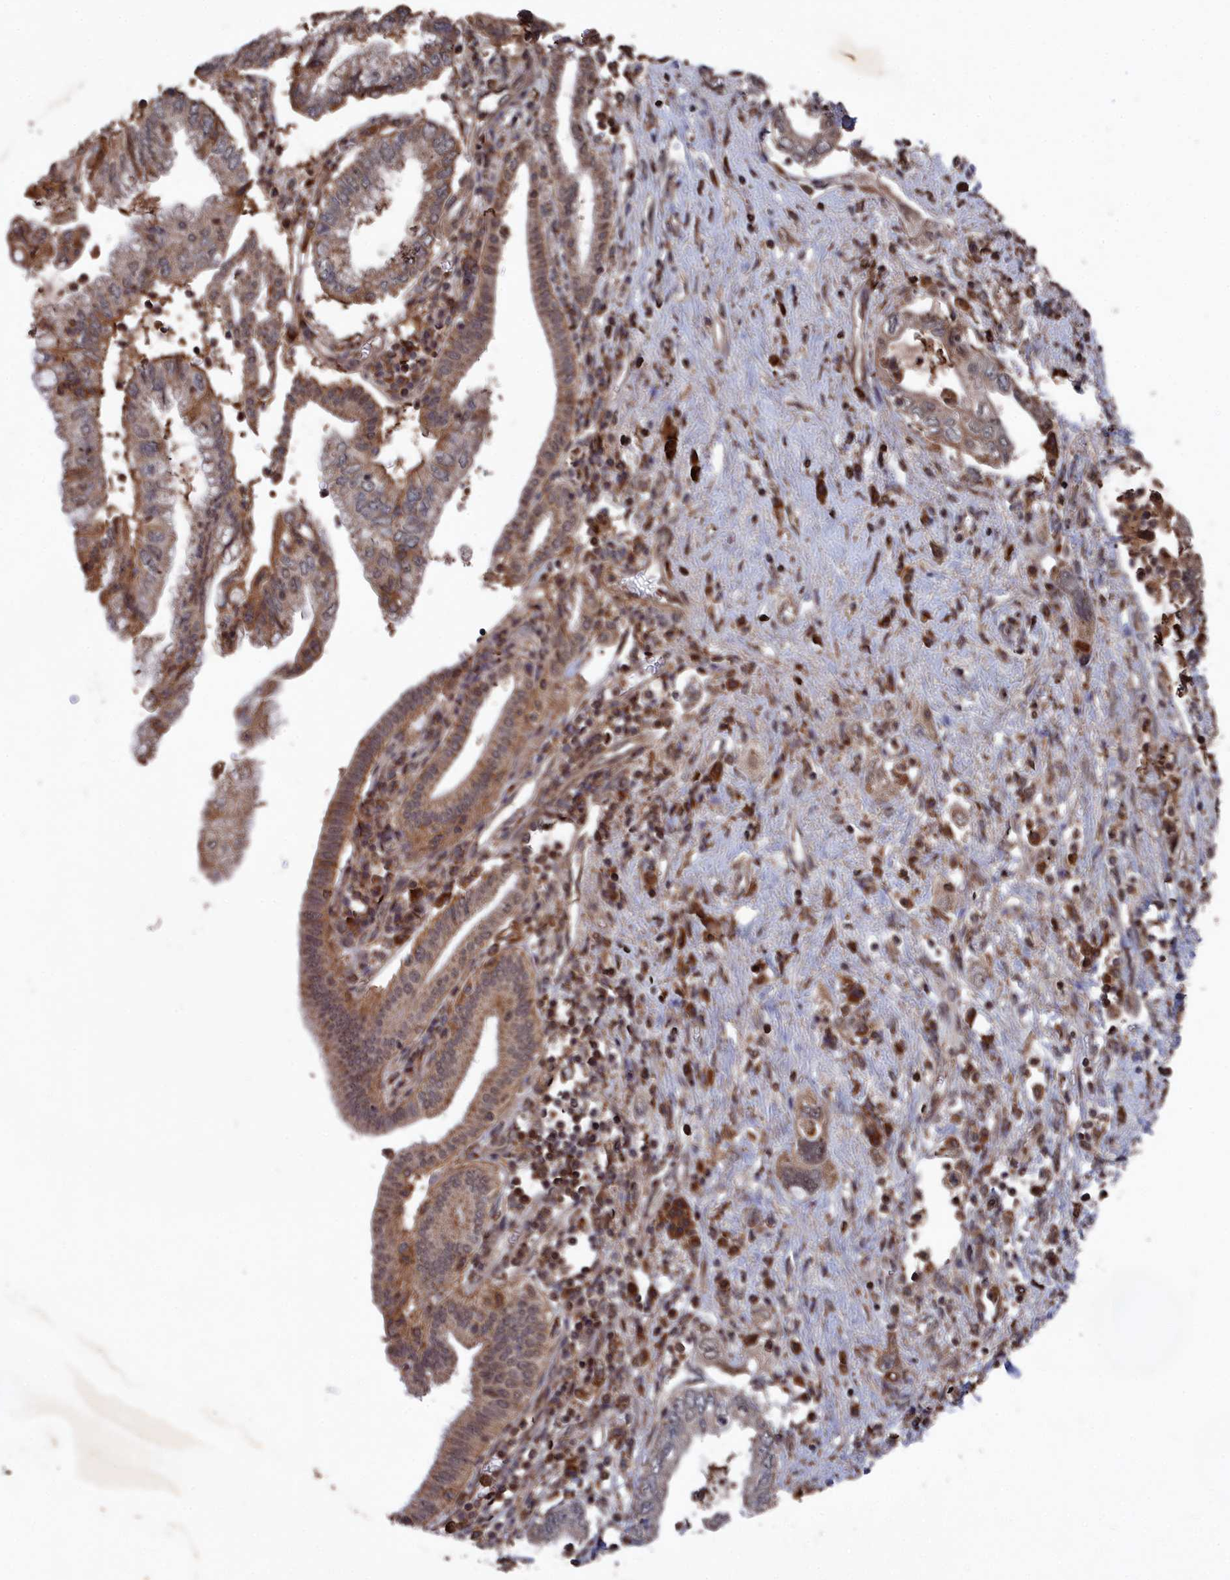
{"staining": {"intensity": "moderate", "quantity": ">75%", "location": "cytoplasmic/membranous,nuclear"}, "tissue": "pancreatic cancer", "cell_type": "Tumor cells", "image_type": "cancer", "snomed": [{"axis": "morphology", "description": "Adenocarcinoma, NOS"}, {"axis": "topography", "description": "Pancreas"}], "caption": "A histopathology image showing moderate cytoplasmic/membranous and nuclear positivity in about >75% of tumor cells in pancreatic adenocarcinoma, as visualized by brown immunohistochemical staining.", "gene": "CEACAM21", "patient": {"sex": "female", "age": 73}}